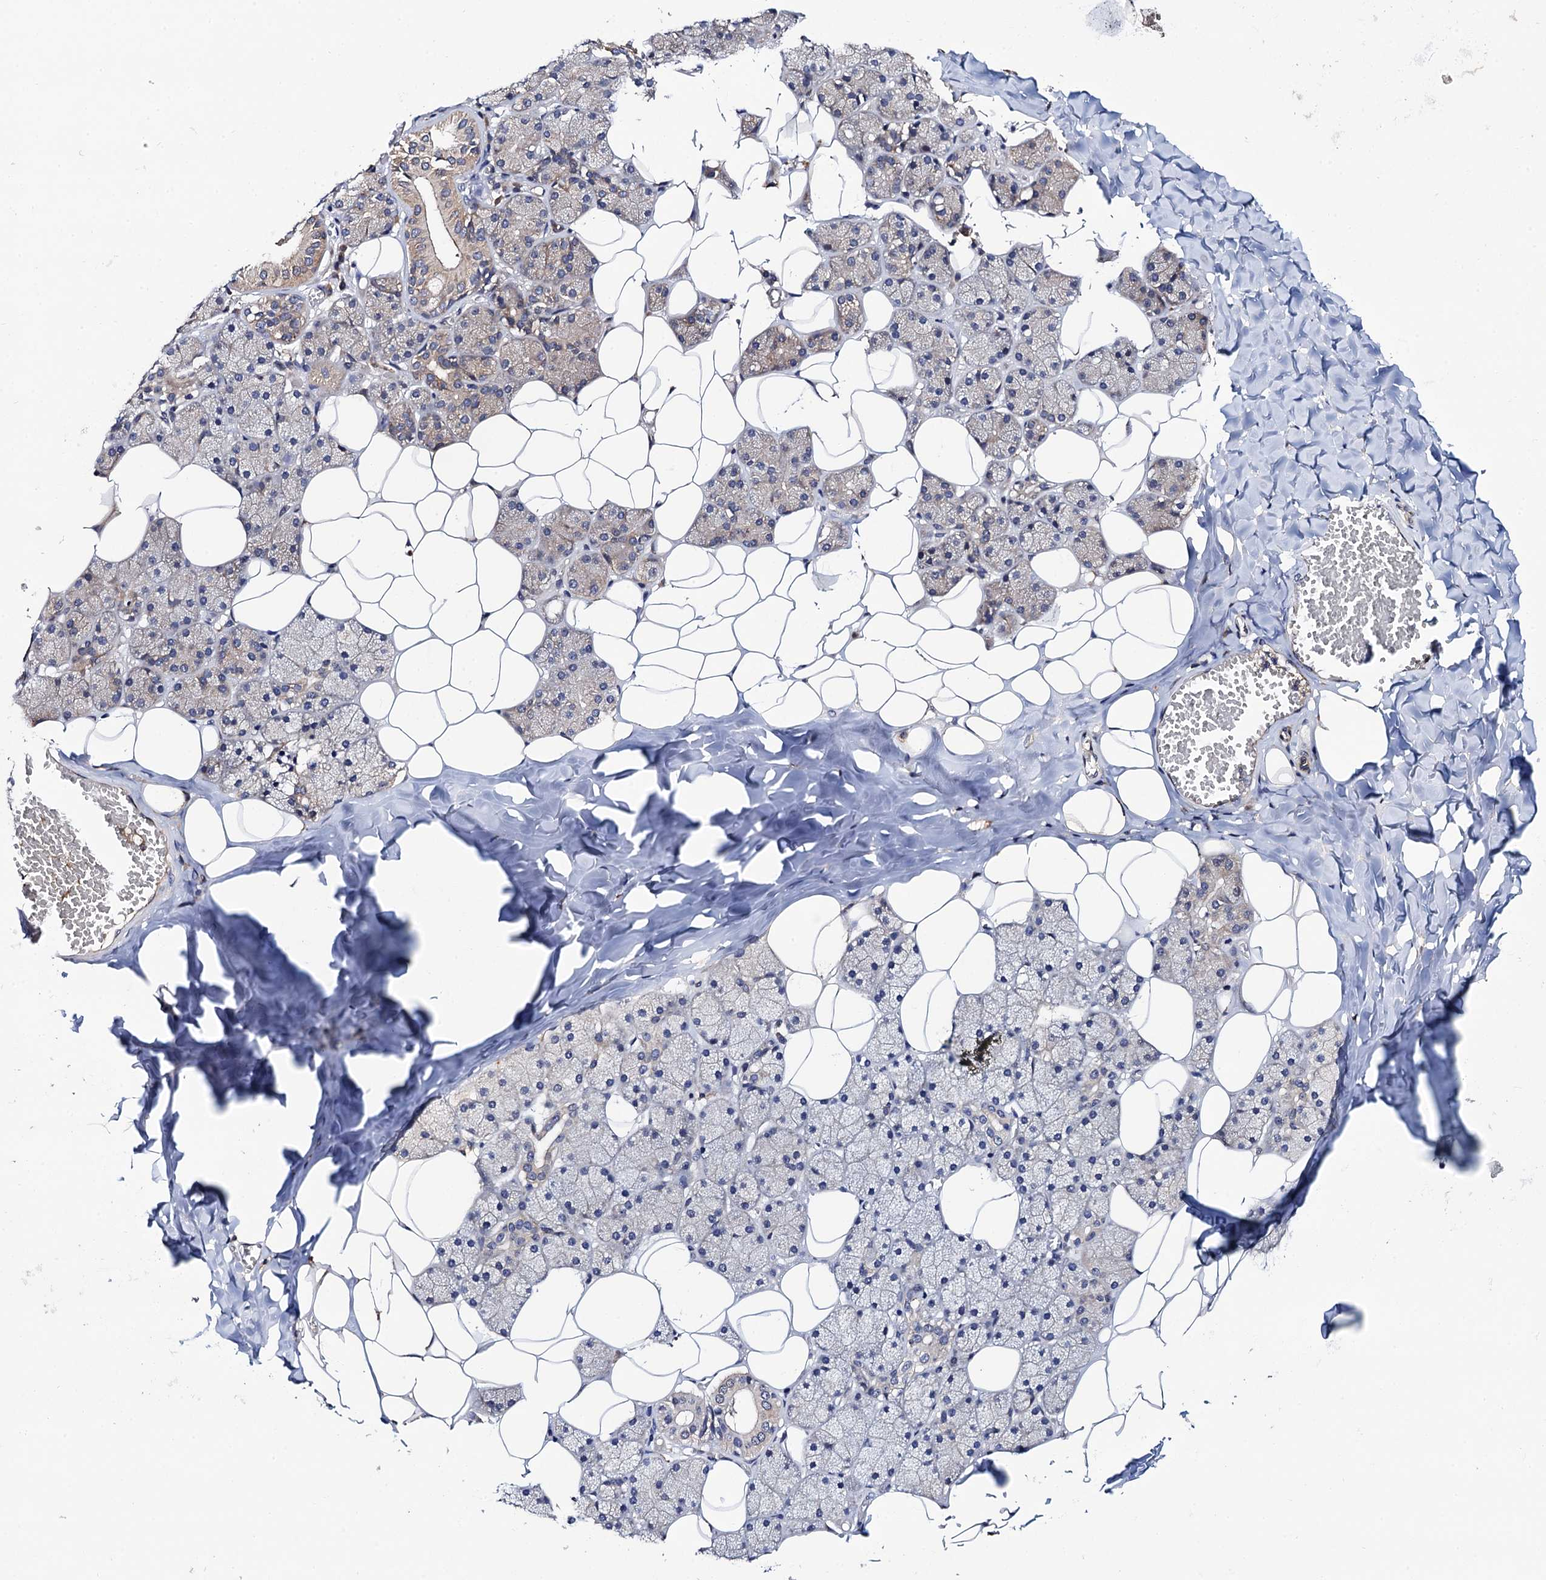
{"staining": {"intensity": "moderate", "quantity": "<25%", "location": "cytoplasmic/membranous"}, "tissue": "salivary gland", "cell_type": "Glandular cells", "image_type": "normal", "snomed": [{"axis": "morphology", "description": "Normal tissue, NOS"}, {"axis": "topography", "description": "Salivary gland"}], "caption": "Brown immunohistochemical staining in benign salivary gland exhibits moderate cytoplasmic/membranous positivity in approximately <25% of glandular cells. (IHC, brightfield microscopy, high magnification).", "gene": "VPS35", "patient": {"sex": "female", "age": 33}}